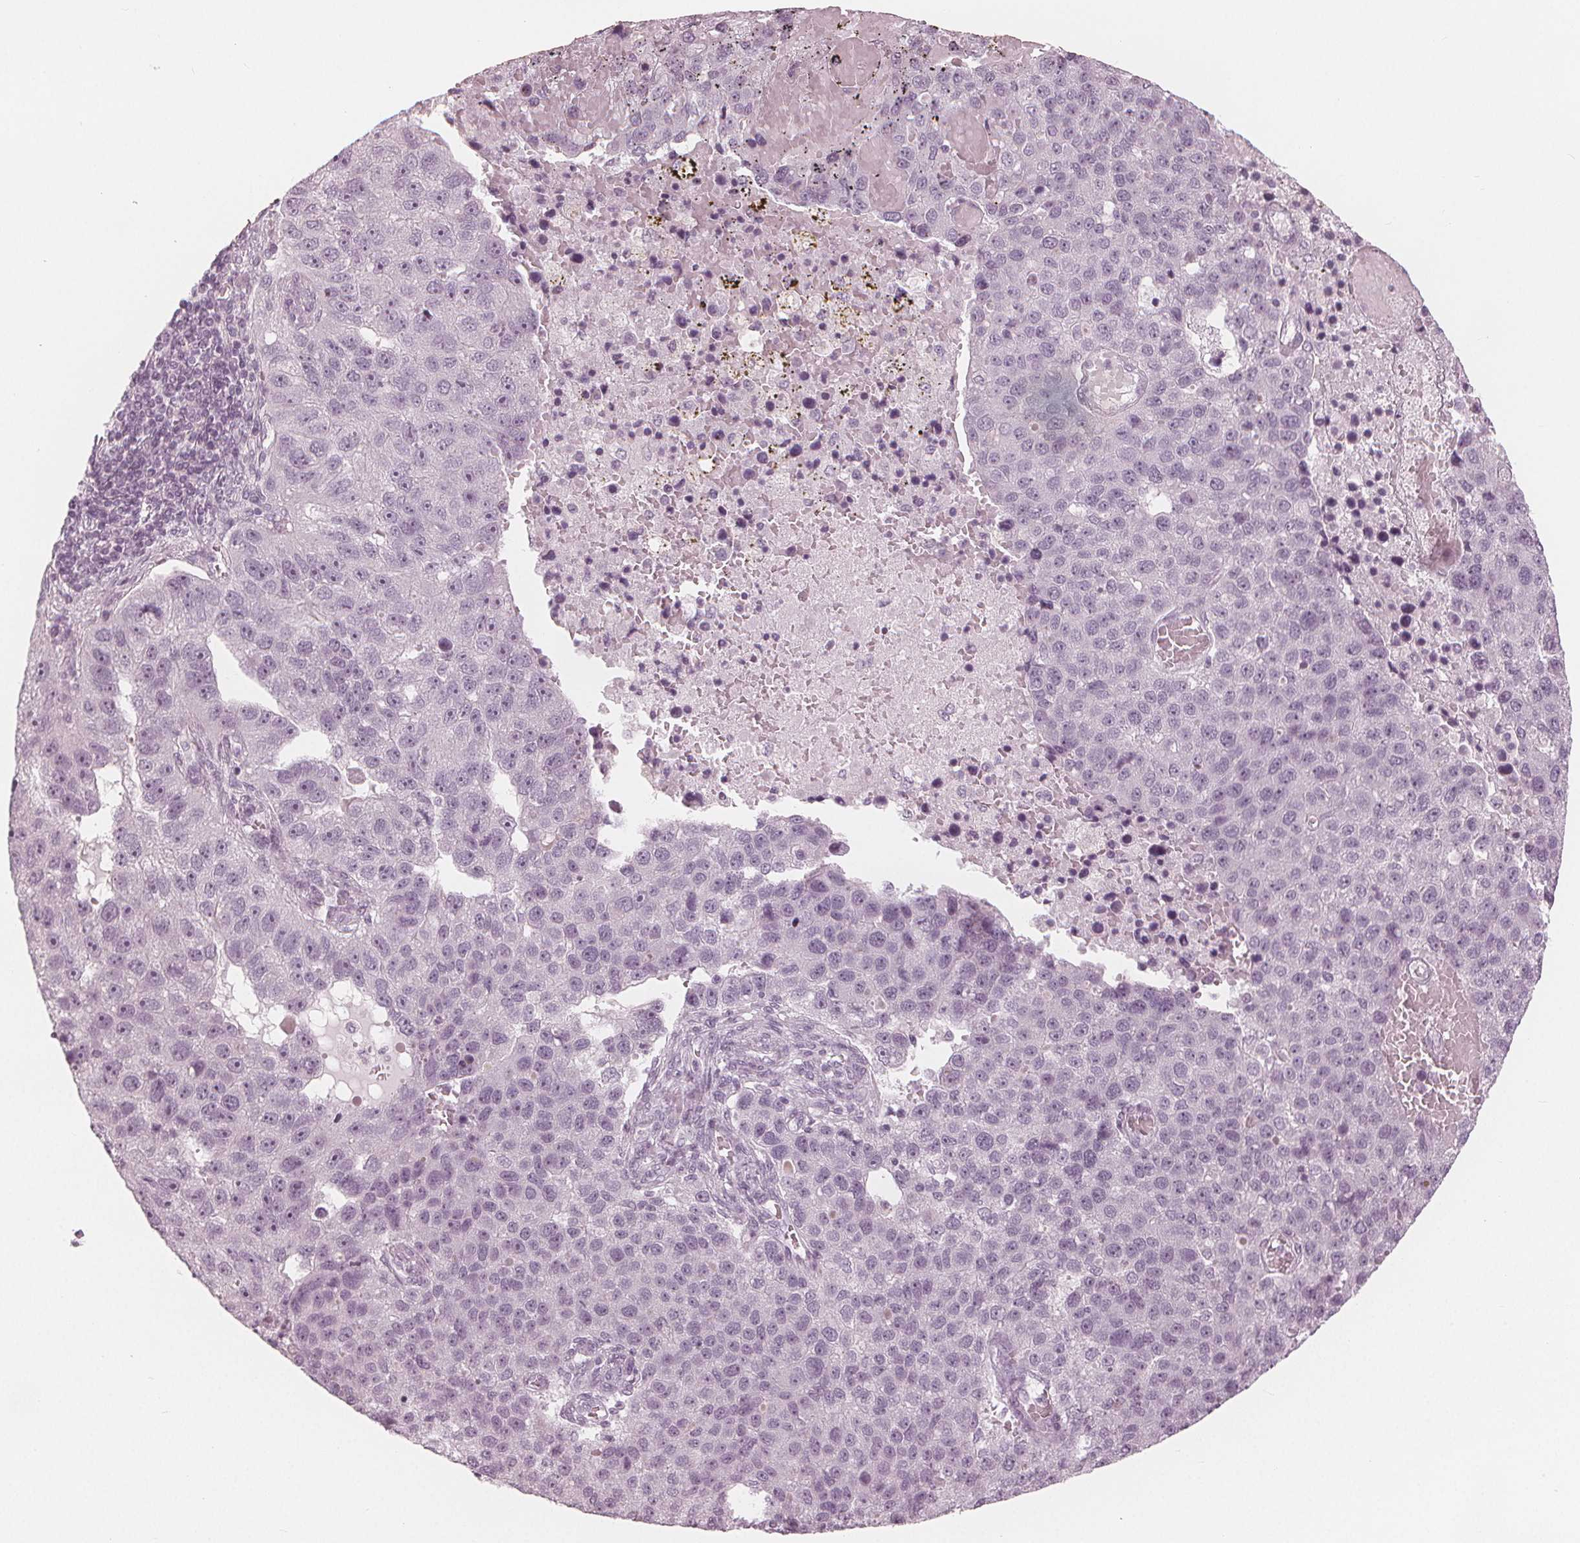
{"staining": {"intensity": "negative", "quantity": "none", "location": "none"}, "tissue": "pancreatic cancer", "cell_type": "Tumor cells", "image_type": "cancer", "snomed": [{"axis": "morphology", "description": "Adenocarcinoma, NOS"}, {"axis": "topography", "description": "Pancreas"}], "caption": "An immunohistochemistry micrograph of adenocarcinoma (pancreatic) is shown. There is no staining in tumor cells of adenocarcinoma (pancreatic). The staining was performed using DAB (3,3'-diaminobenzidine) to visualize the protein expression in brown, while the nuclei were stained in blue with hematoxylin (Magnification: 20x).", "gene": "PAEP", "patient": {"sex": "female", "age": 61}}